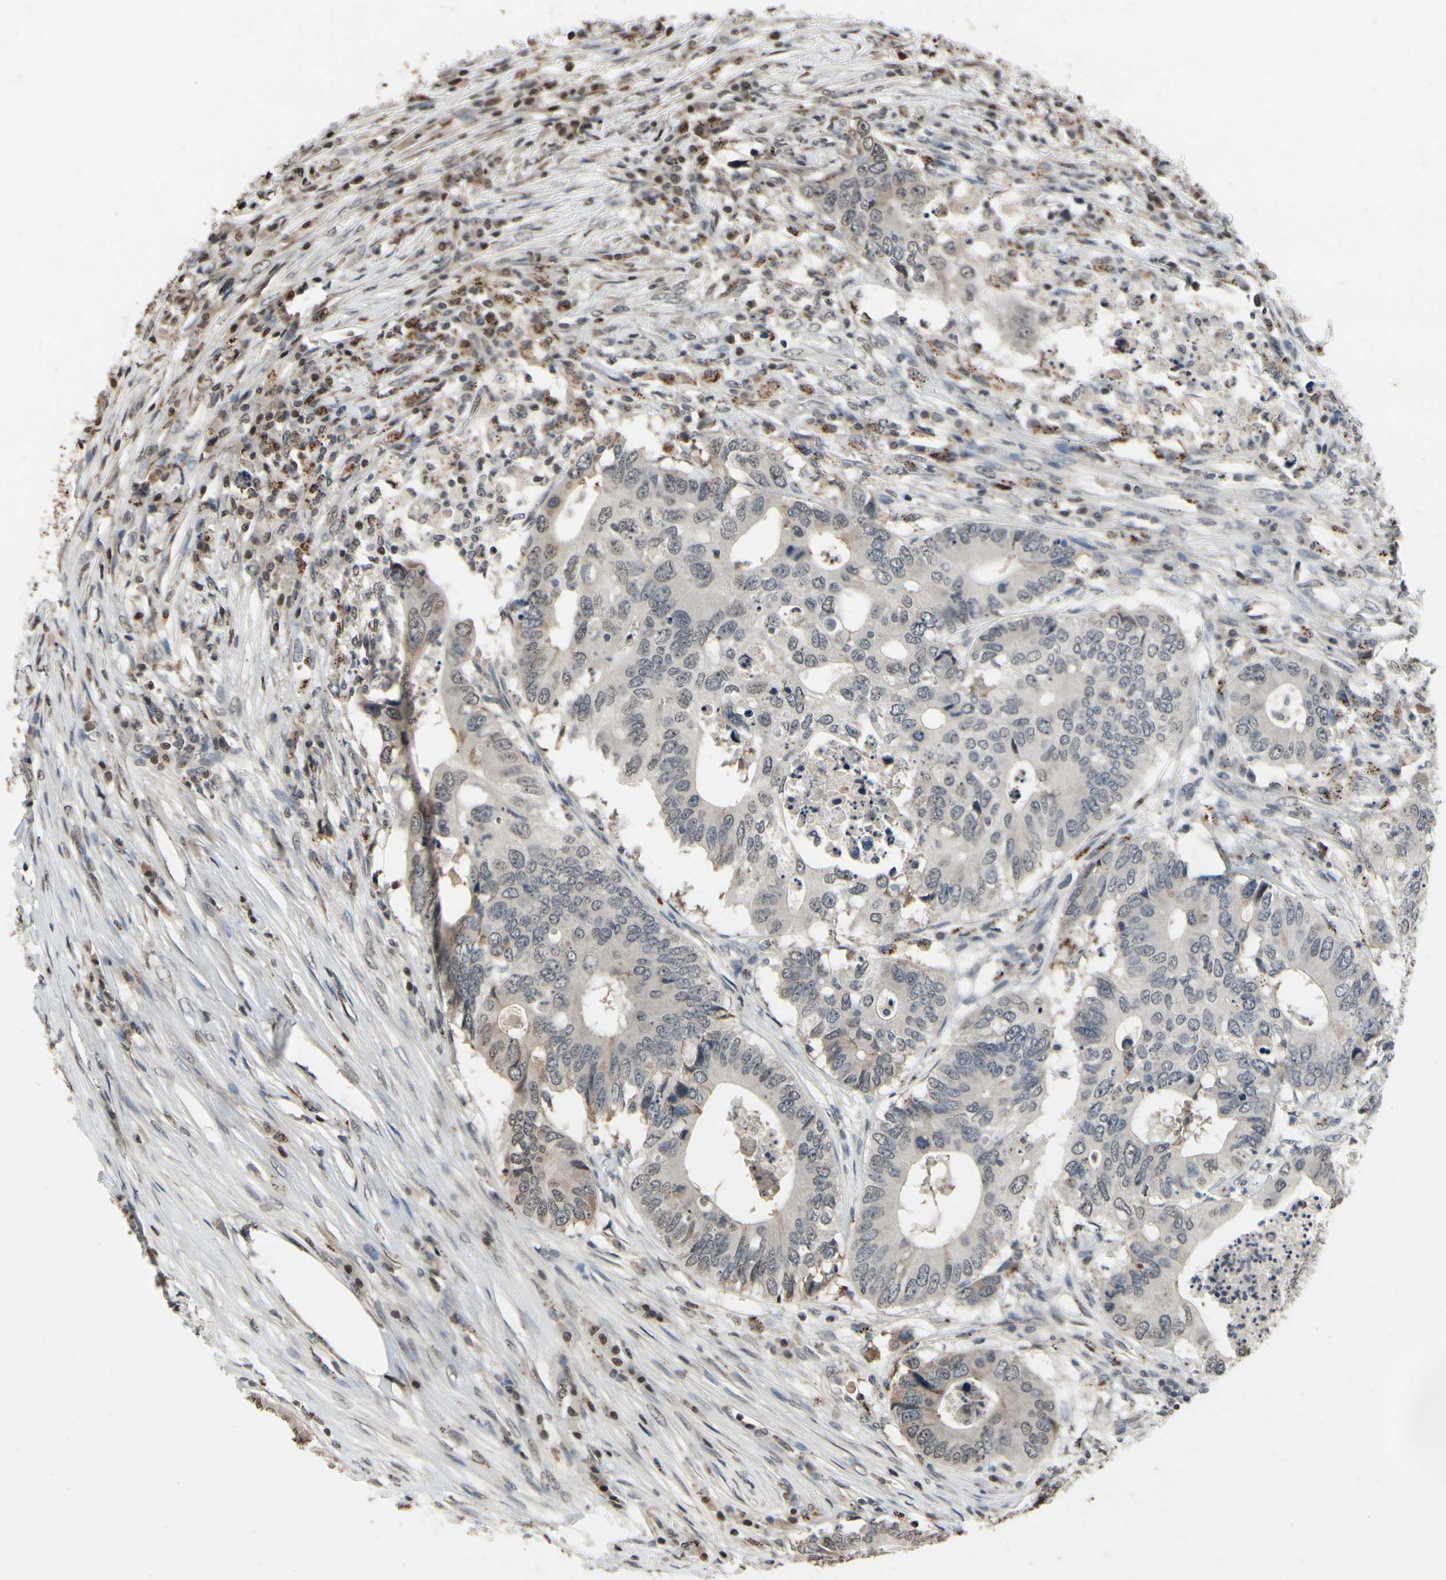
{"staining": {"intensity": "negative", "quantity": "none", "location": "none"}, "tissue": "colorectal cancer", "cell_type": "Tumor cells", "image_type": "cancer", "snomed": [{"axis": "morphology", "description": "Adenocarcinoma, NOS"}, {"axis": "topography", "description": "Colon"}], "caption": "Human colorectal adenocarcinoma stained for a protein using immunohistochemistry (IHC) shows no positivity in tumor cells.", "gene": "HIPK2", "patient": {"sex": "male", "age": 71}}